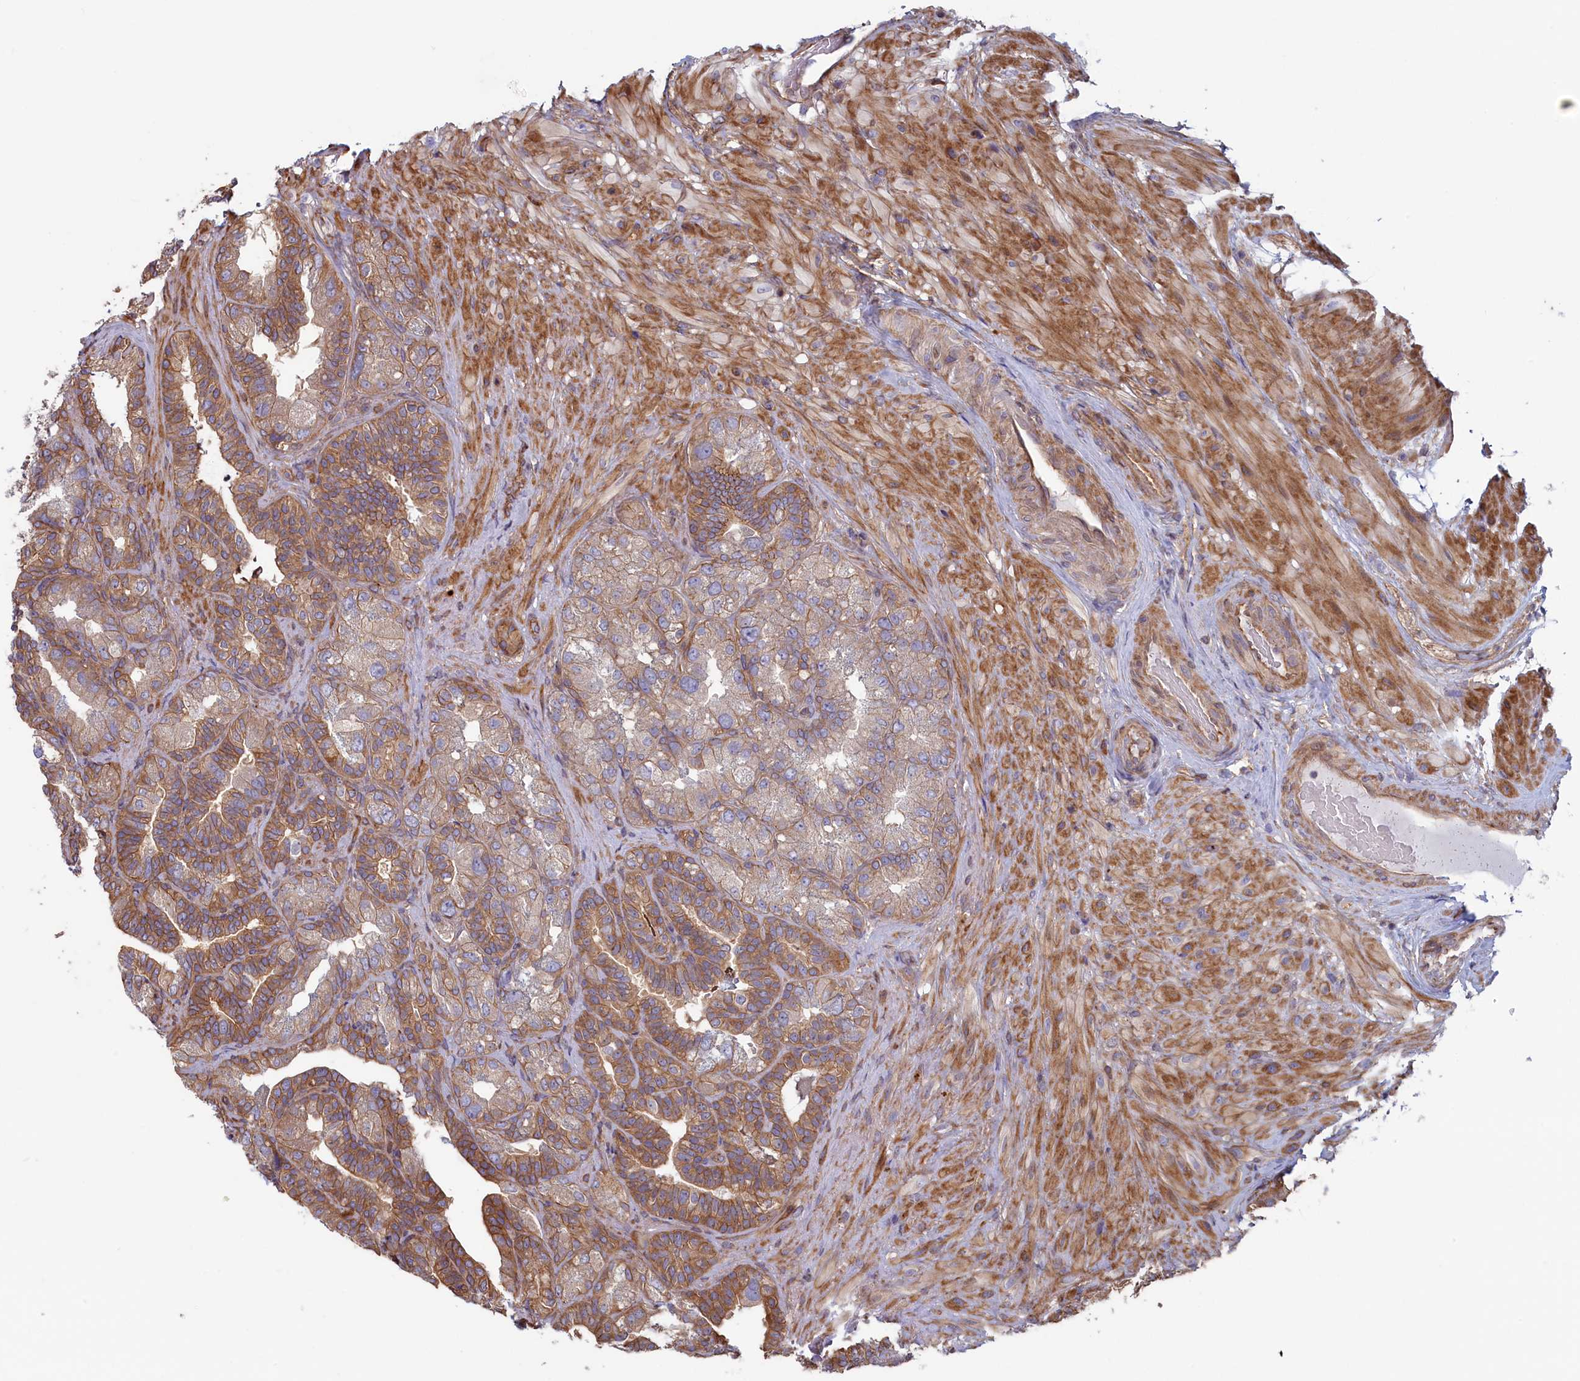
{"staining": {"intensity": "moderate", "quantity": ">75%", "location": "cytoplasmic/membranous"}, "tissue": "seminal vesicle", "cell_type": "Glandular cells", "image_type": "normal", "snomed": [{"axis": "morphology", "description": "Normal tissue, NOS"}, {"axis": "topography", "description": "Seminal veicle"}, {"axis": "topography", "description": "Peripheral nerve tissue"}], "caption": "The micrograph displays a brown stain indicating the presence of a protein in the cytoplasmic/membranous of glandular cells in seminal vesicle.", "gene": "RILPL1", "patient": {"sex": "male", "age": 63}}